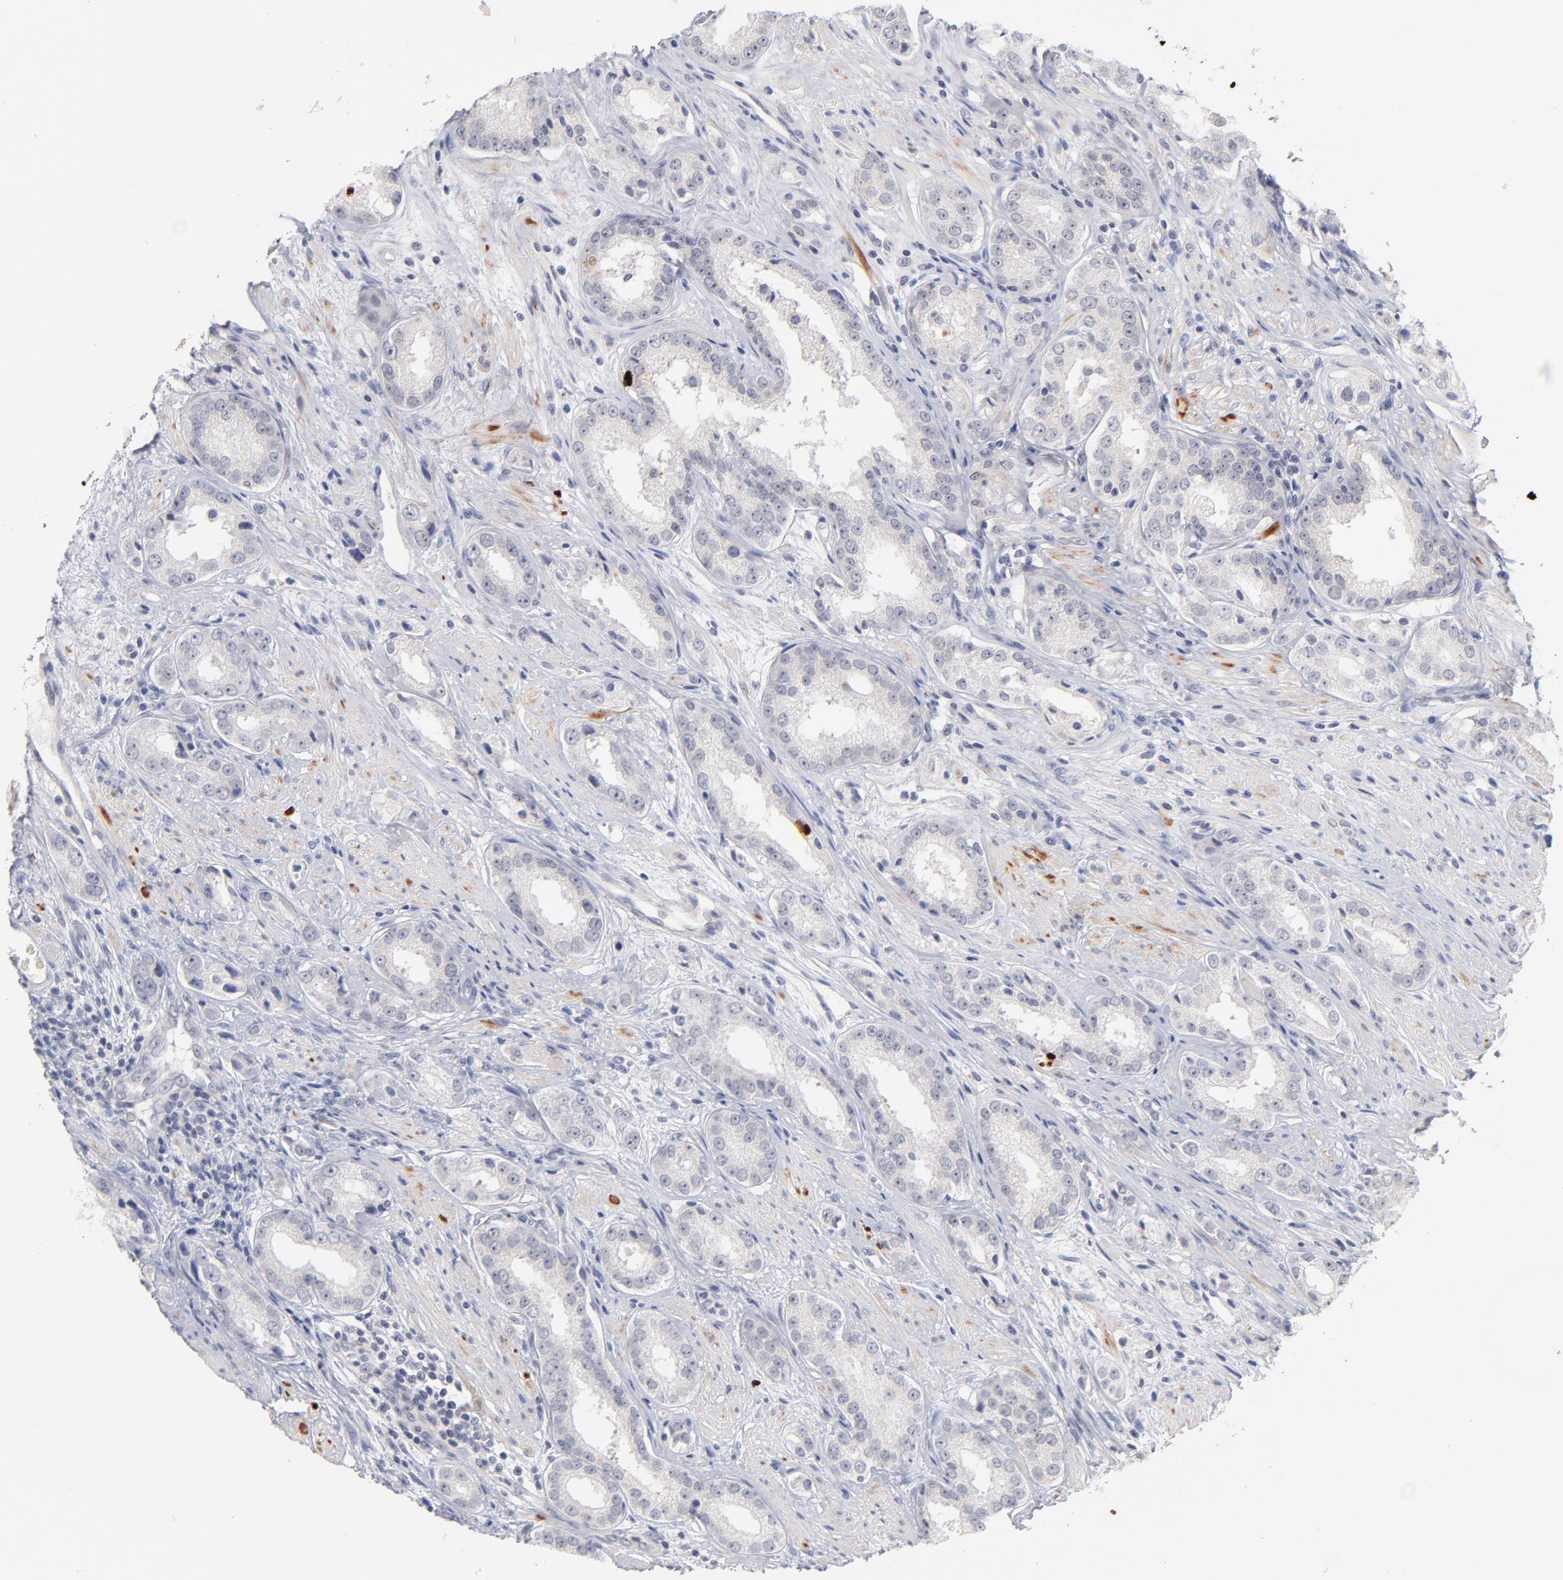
{"staining": {"intensity": "negative", "quantity": "none", "location": "none"}, "tissue": "prostate cancer", "cell_type": "Tumor cells", "image_type": "cancer", "snomed": [{"axis": "morphology", "description": "Adenocarcinoma, Medium grade"}, {"axis": "topography", "description": "Prostate"}], "caption": "IHC micrograph of human prostate cancer (adenocarcinoma (medium-grade)) stained for a protein (brown), which displays no staining in tumor cells.", "gene": "PARP1", "patient": {"sex": "male", "age": 53}}